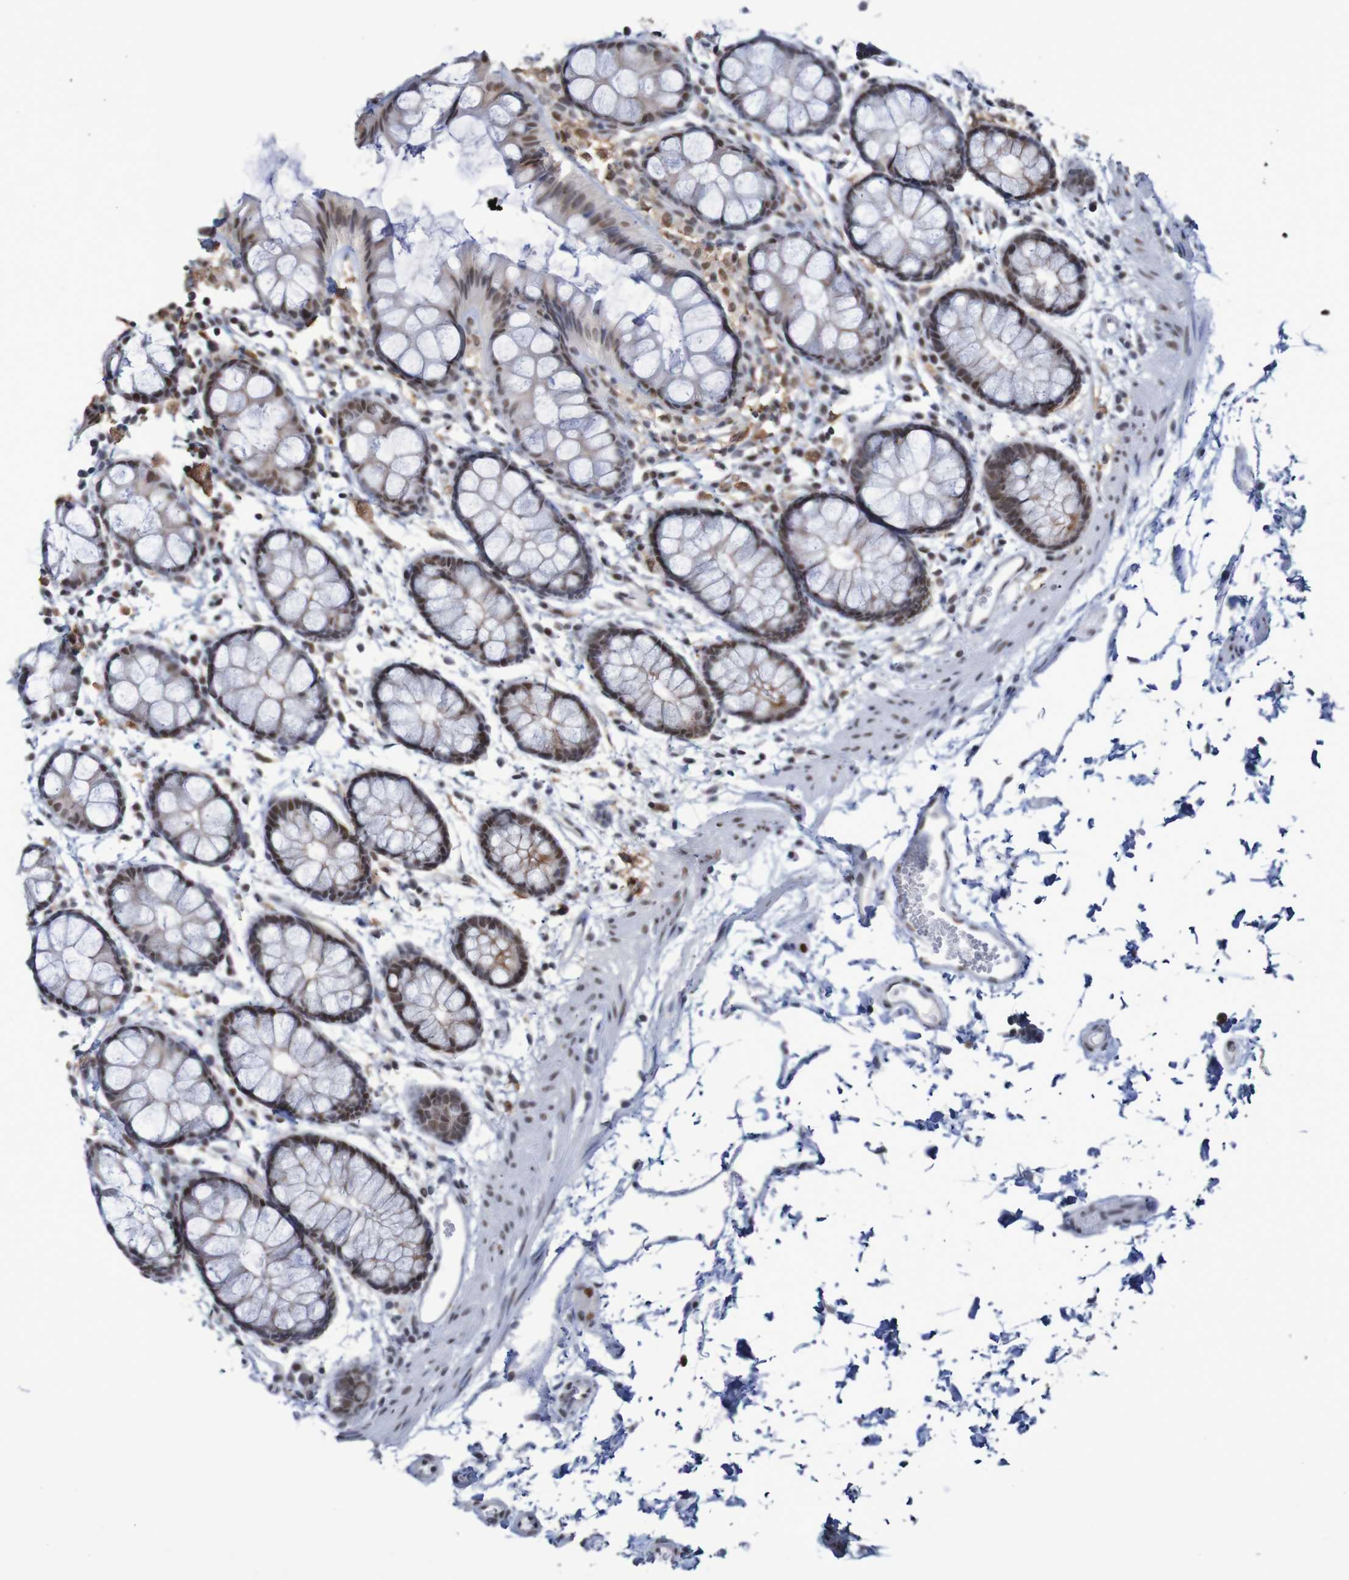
{"staining": {"intensity": "strong", "quantity": ">75%", "location": "nuclear"}, "tissue": "rectum", "cell_type": "Glandular cells", "image_type": "normal", "snomed": [{"axis": "morphology", "description": "Normal tissue, NOS"}, {"axis": "topography", "description": "Rectum"}], "caption": "Rectum stained with a brown dye exhibits strong nuclear positive staining in about >75% of glandular cells.", "gene": "MRTFB", "patient": {"sex": "female", "age": 66}}